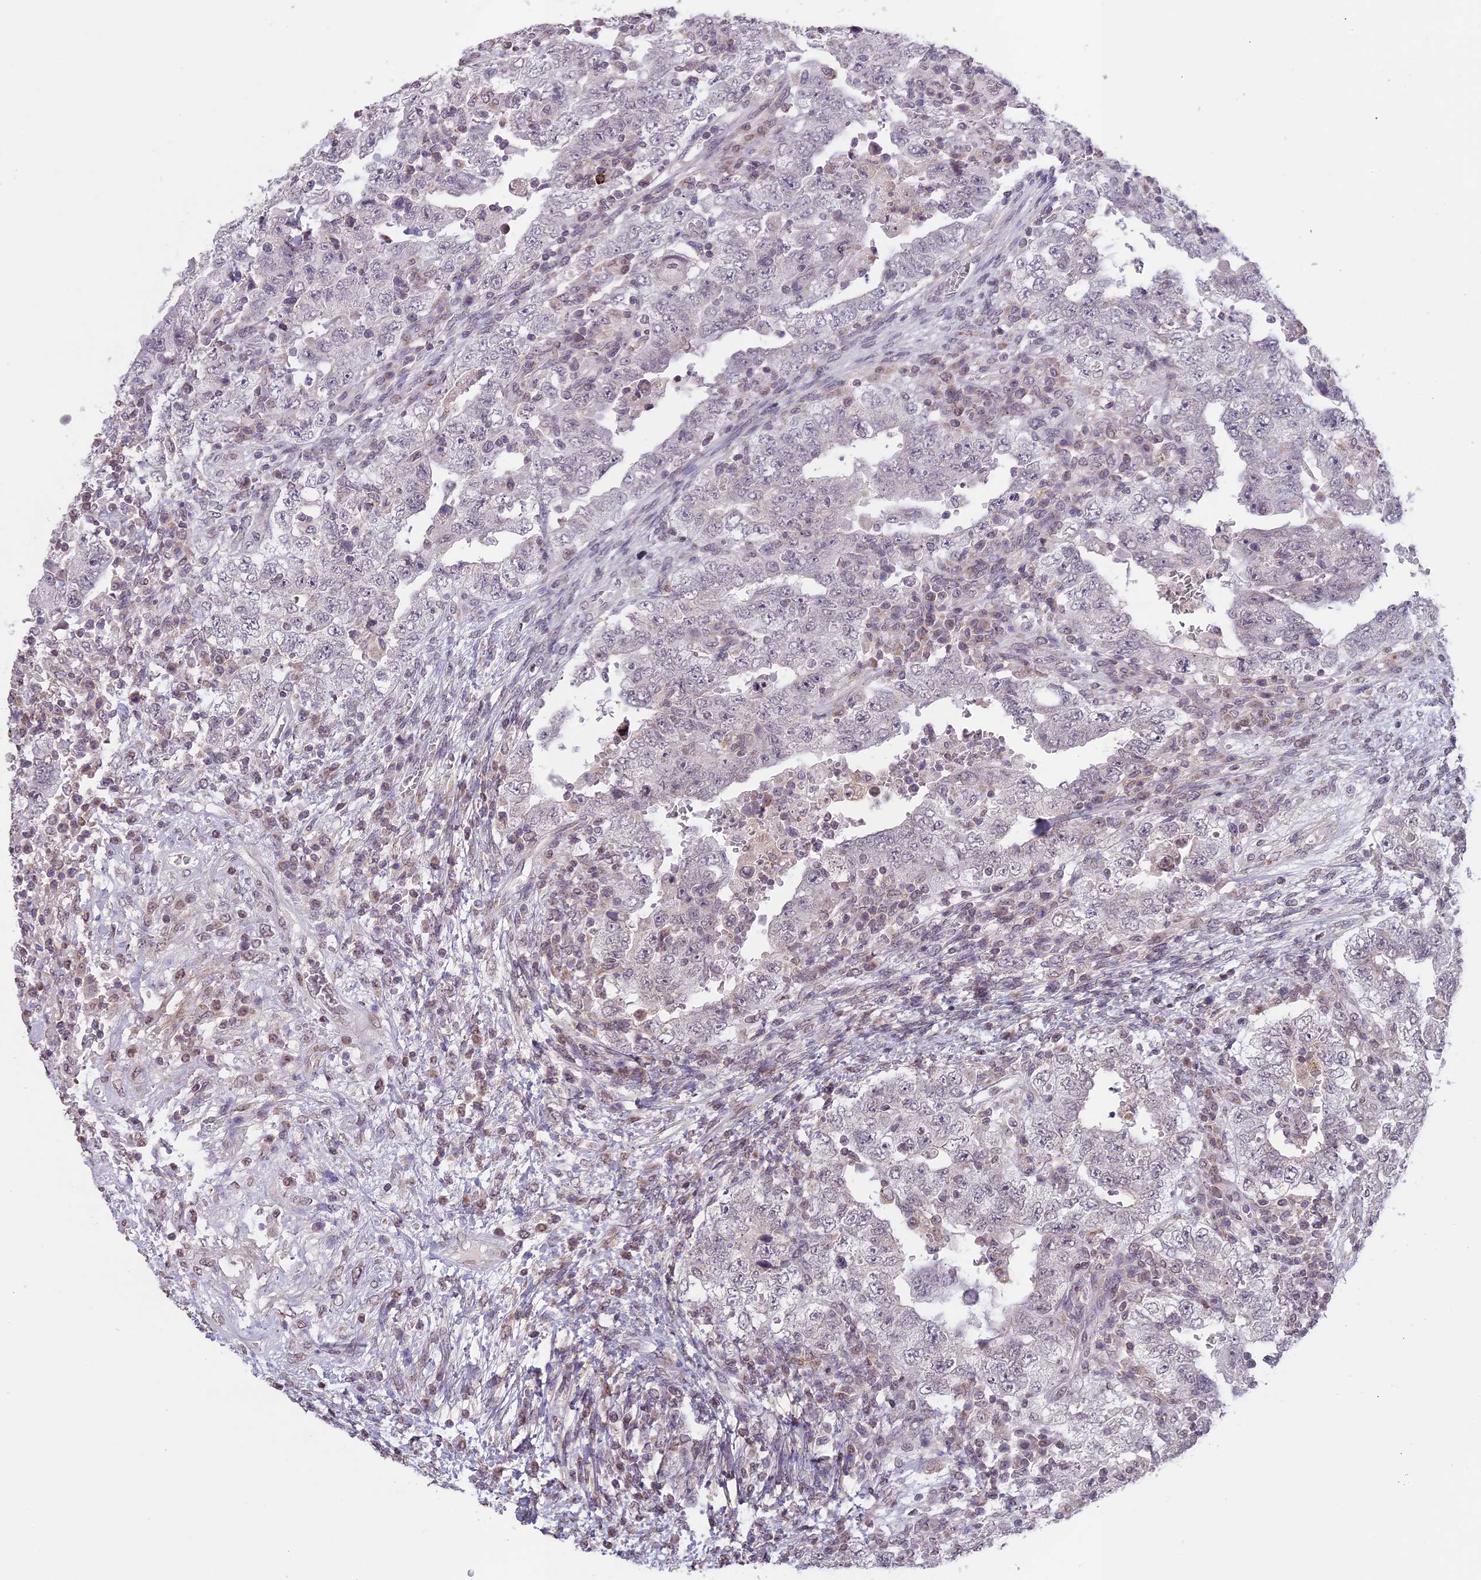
{"staining": {"intensity": "negative", "quantity": "none", "location": "none"}, "tissue": "testis cancer", "cell_type": "Tumor cells", "image_type": "cancer", "snomed": [{"axis": "morphology", "description": "Carcinoma, Embryonal, NOS"}, {"axis": "topography", "description": "Testis"}], "caption": "Tumor cells are negative for protein expression in human testis embryonal carcinoma.", "gene": "ERG28", "patient": {"sex": "male", "age": 26}}